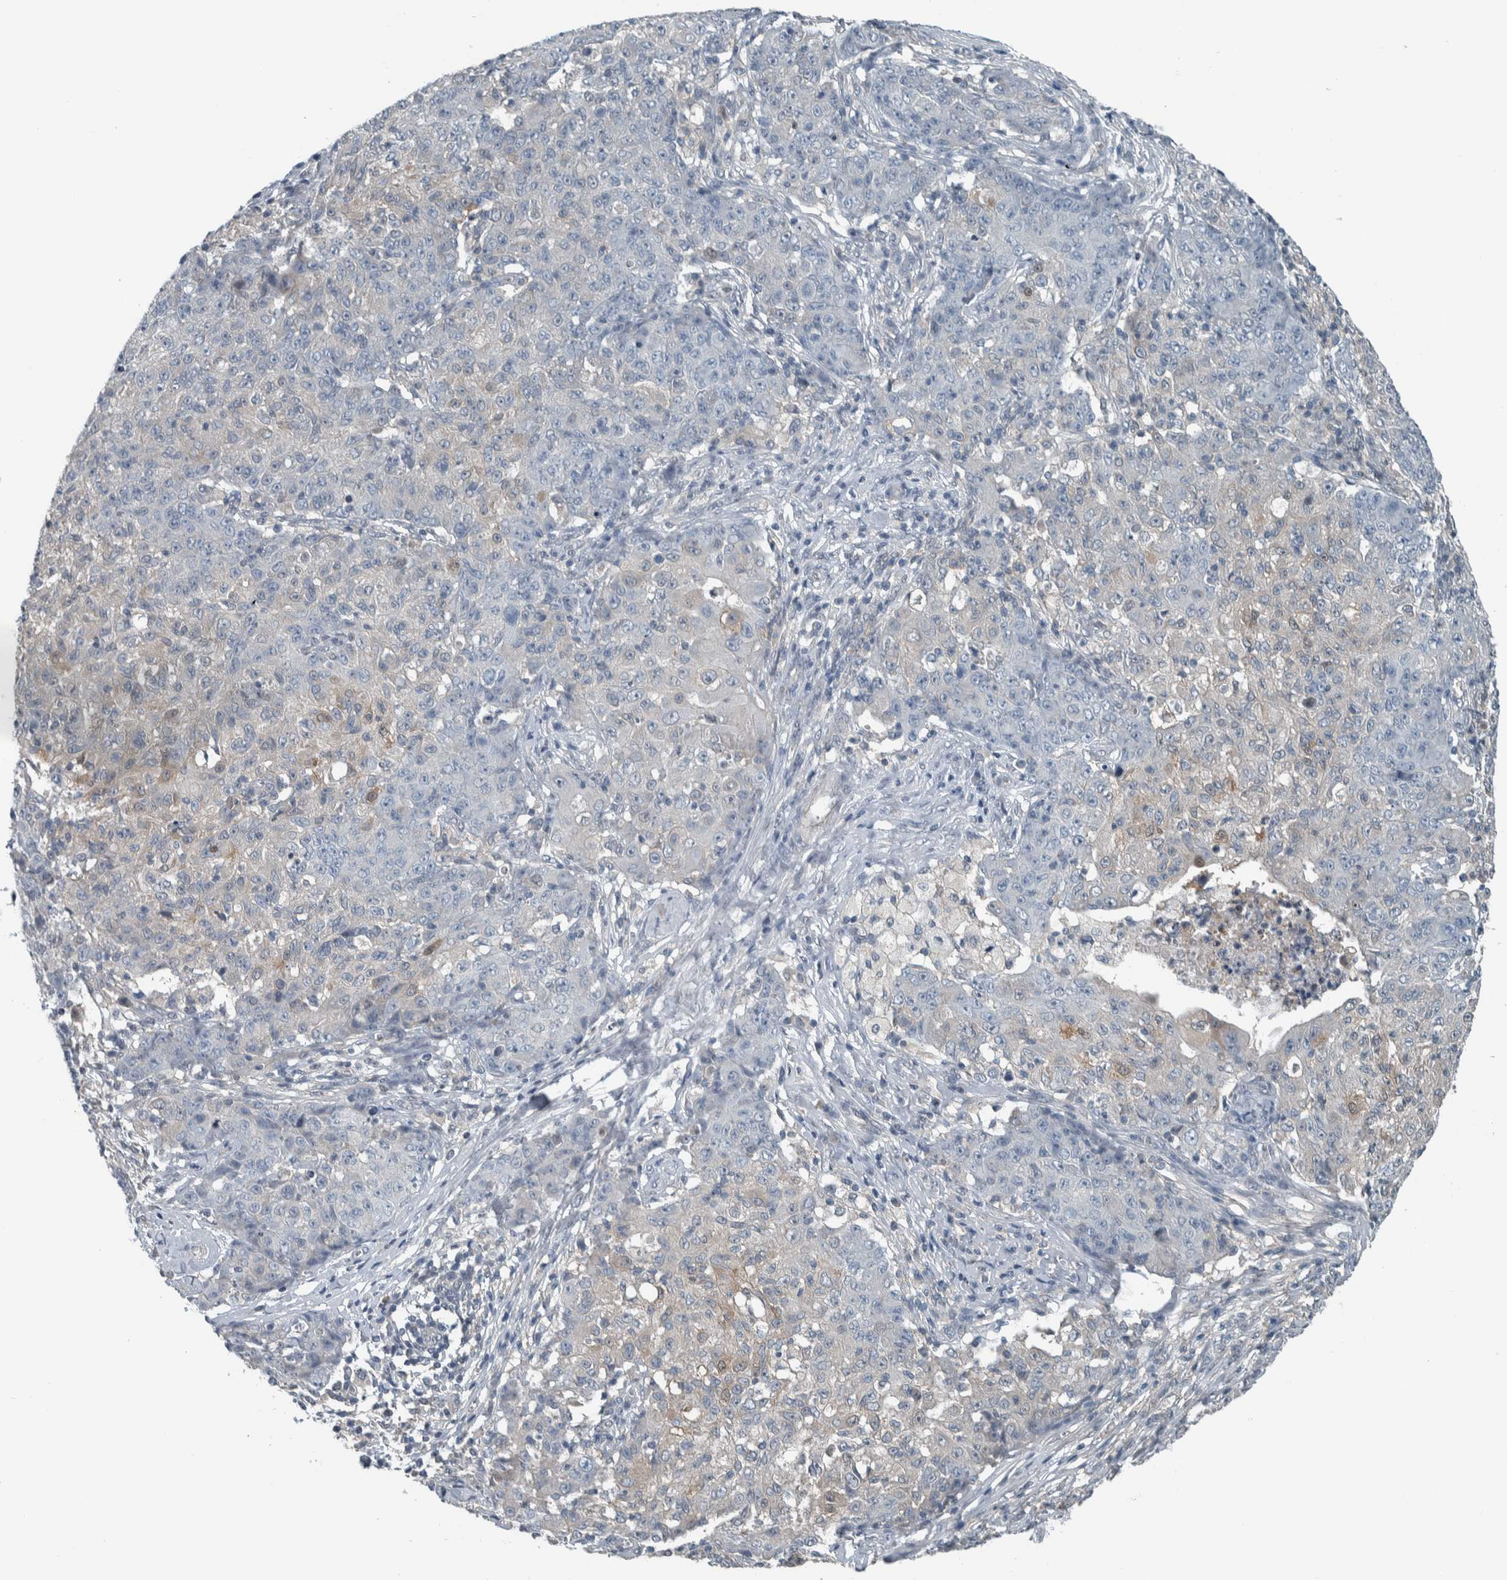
{"staining": {"intensity": "weak", "quantity": "<25%", "location": "nuclear"}, "tissue": "ovarian cancer", "cell_type": "Tumor cells", "image_type": "cancer", "snomed": [{"axis": "morphology", "description": "Carcinoma, endometroid"}, {"axis": "topography", "description": "Ovary"}], "caption": "Tumor cells are negative for protein expression in human endometroid carcinoma (ovarian). The staining was performed using DAB to visualize the protein expression in brown, while the nuclei were stained in blue with hematoxylin (Magnification: 20x).", "gene": "ALAD", "patient": {"sex": "female", "age": 42}}